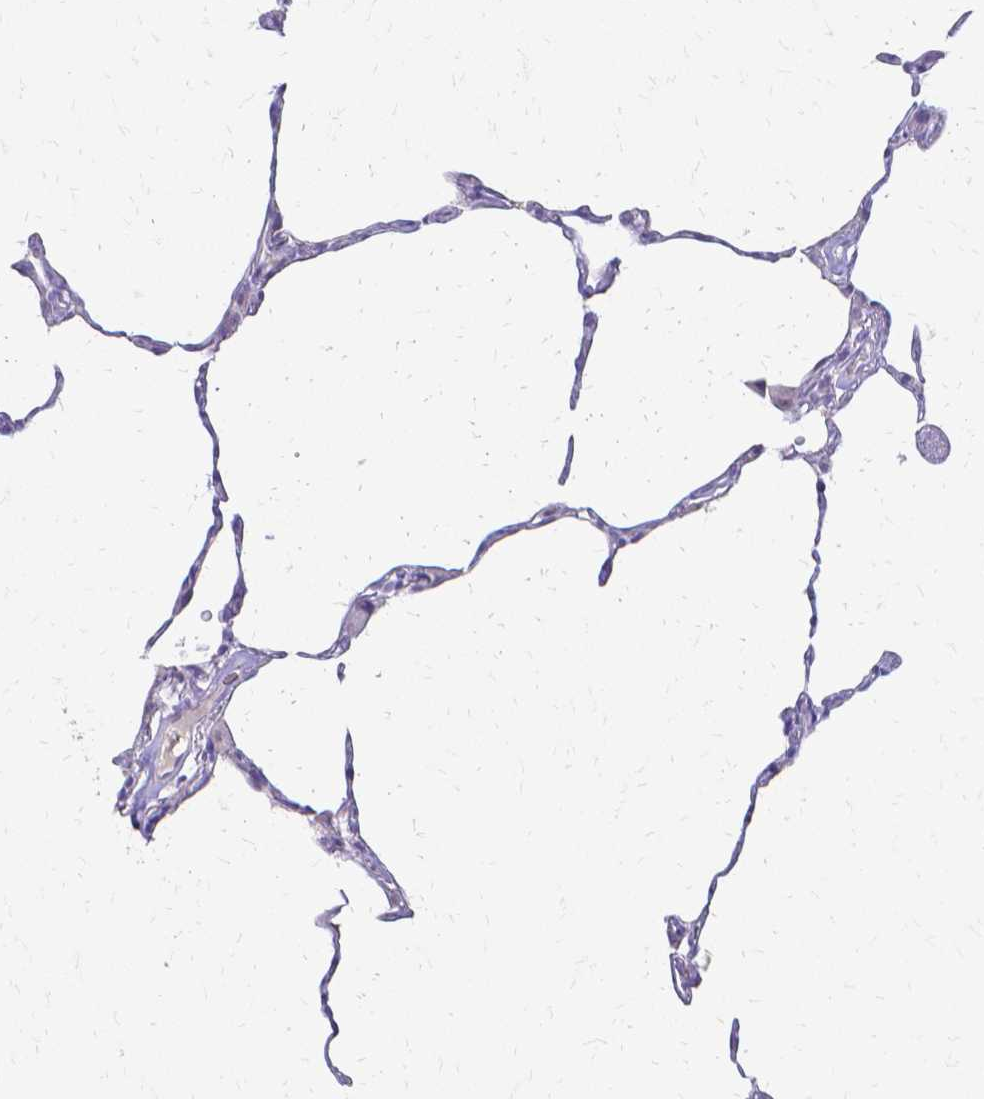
{"staining": {"intensity": "negative", "quantity": "none", "location": "none"}, "tissue": "lung", "cell_type": "Alveolar cells", "image_type": "normal", "snomed": [{"axis": "morphology", "description": "Normal tissue, NOS"}, {"axis": "topography", "description": "Lung"}], "caption": "Immunohistochemistry (IHC) image of benign lung: lung stained with DAB (3,3'-diaminobenzidine) shows no significant protein expression in alveolar cells.", "gene": "CCNB1", "patient": {"sex": "female", "age": 57}}